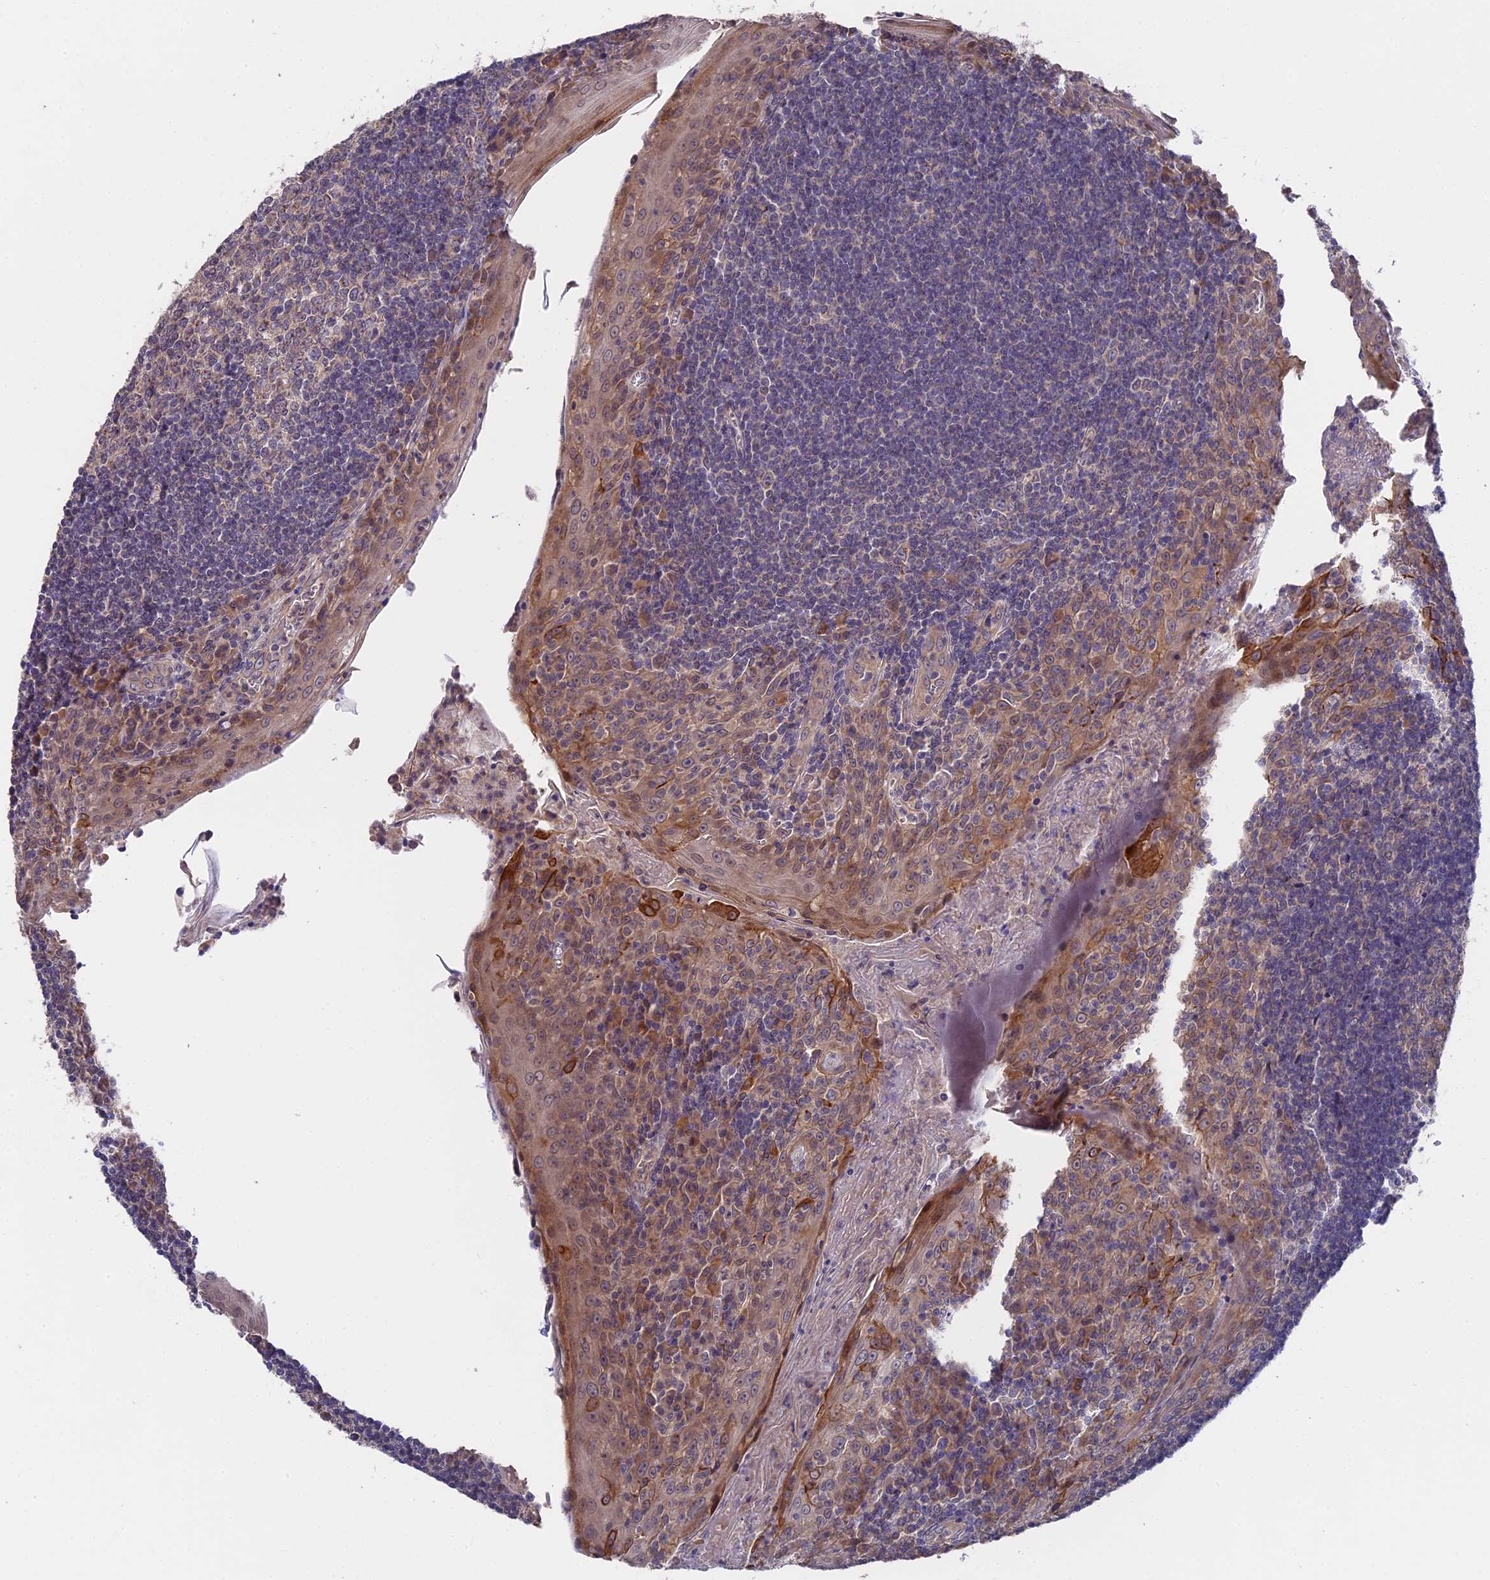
{"staining": {"intensity": "moderate", "quantity": "<25%", "location": "cytoplasmic/membranous"}, "tissue": "tonsil", "cell_type": "Germinal center cells", "image_type": "normal", "snomed": [{"axis": "morphology", "description": "Normal tissue, NOS"}, {"axis": "topography", "description": "Tonsil"}], "caption": "Immunohistochemistry (DAB) staining of unremarkable tonsil exhibits moderate cytoplasmic/membranous protein staining in approximately <25% of germinal center cells.", "gene": "ZCCHC2", "patient": {"sex": "male", "age": 27}}